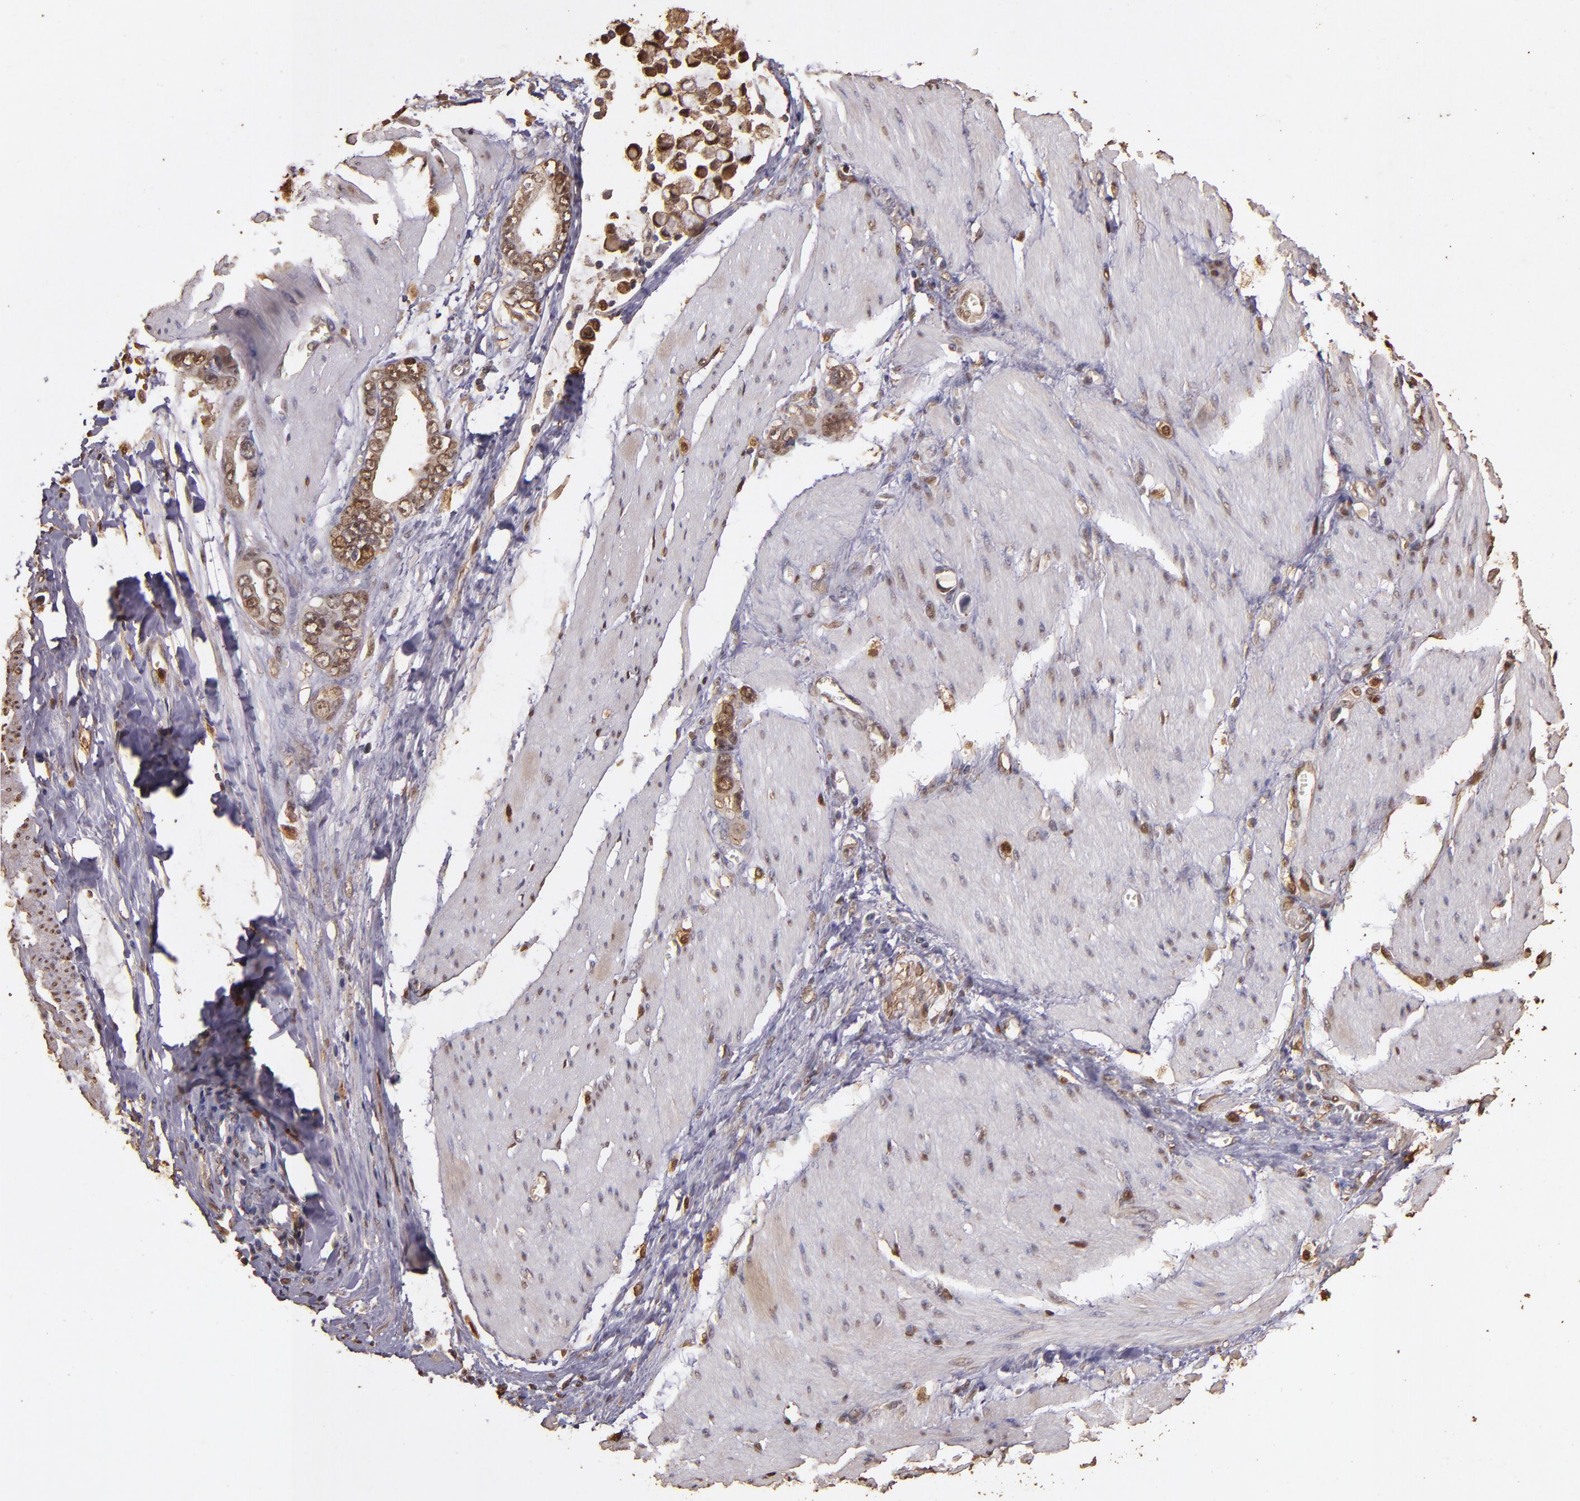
{"staining": {"intensity": "moderate", "quantity": ">75%", "location": "cytoplasmic/membranous,nuclear"}, "tissue": "stomach cancer", "cell_type": "Tumor cells", "image_type": "cancer", "snomed": [{"axis": "morphology", "description": "Adenocarcinoma, NOS"}, {"axis": "topography", "description": "Stomach"}], "caption": "Human adenocarcinoma (stomach) stained with a protein marker reveals moderate staining in tumor cells.", "gene": "S100A6", "patient": {"sex": "male", "age": 78}}